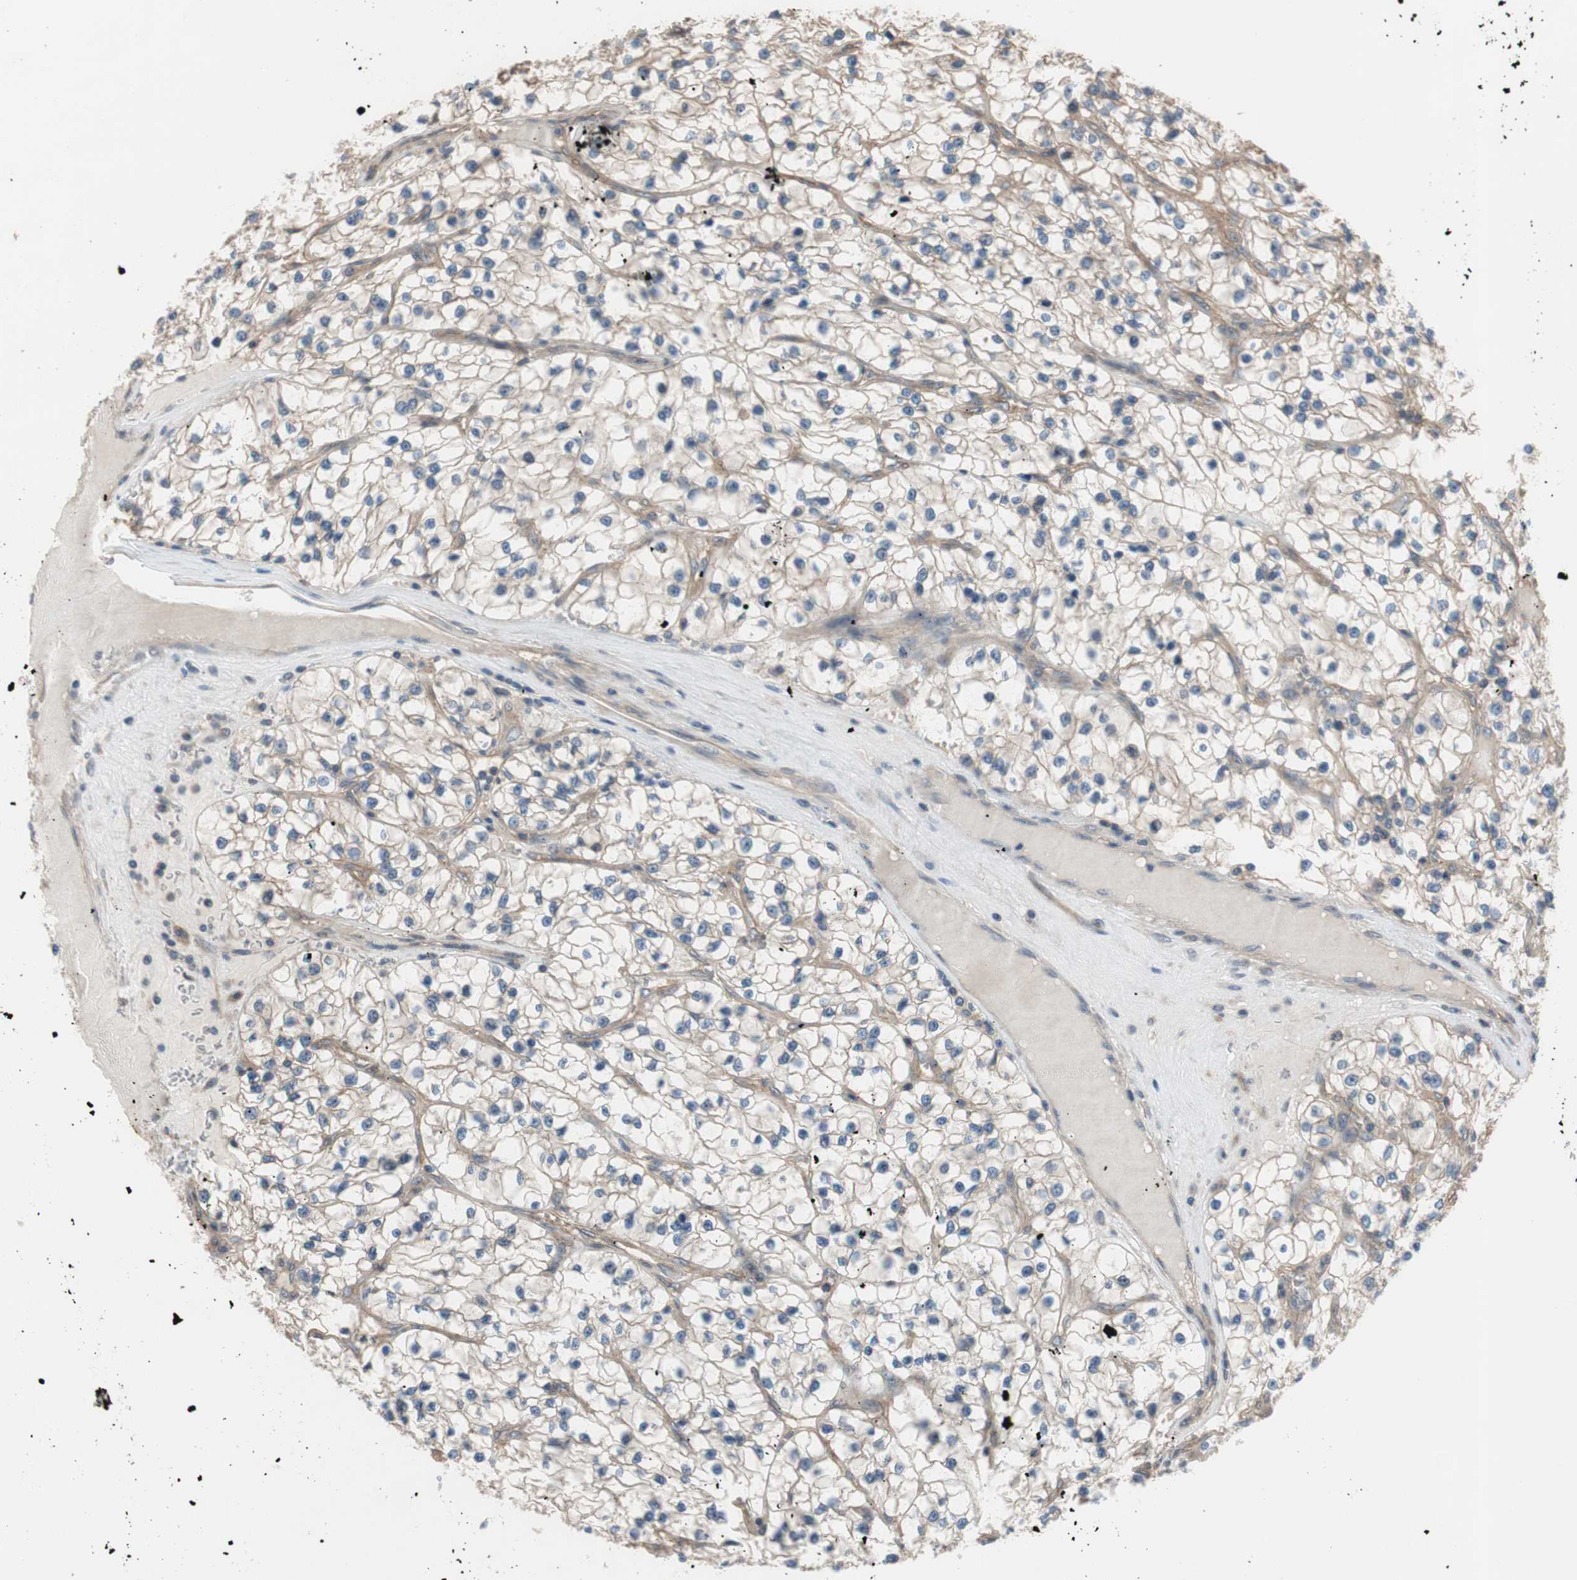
{"staining": {"intensity": "weak", "quantity": ">75%", "location": "cytoplasmic/membranous"}, "tissue": "renal cancer", "cell_type": "Tumor cells", "image_type": "cancer", "snomed": [{"axis": "morphology", "description": "Adenocarcinoma, NOS"}, {"axis": "topography", "description": "Kidney"}], "caption": "This is a micrograph of immunohistochemistry staining of renal cancer, which shows weak positivity in the cytoplasmic/membranous of tumor cells.", "gene": "CALML3", "patient": {"sex": "female", "age": 57}}